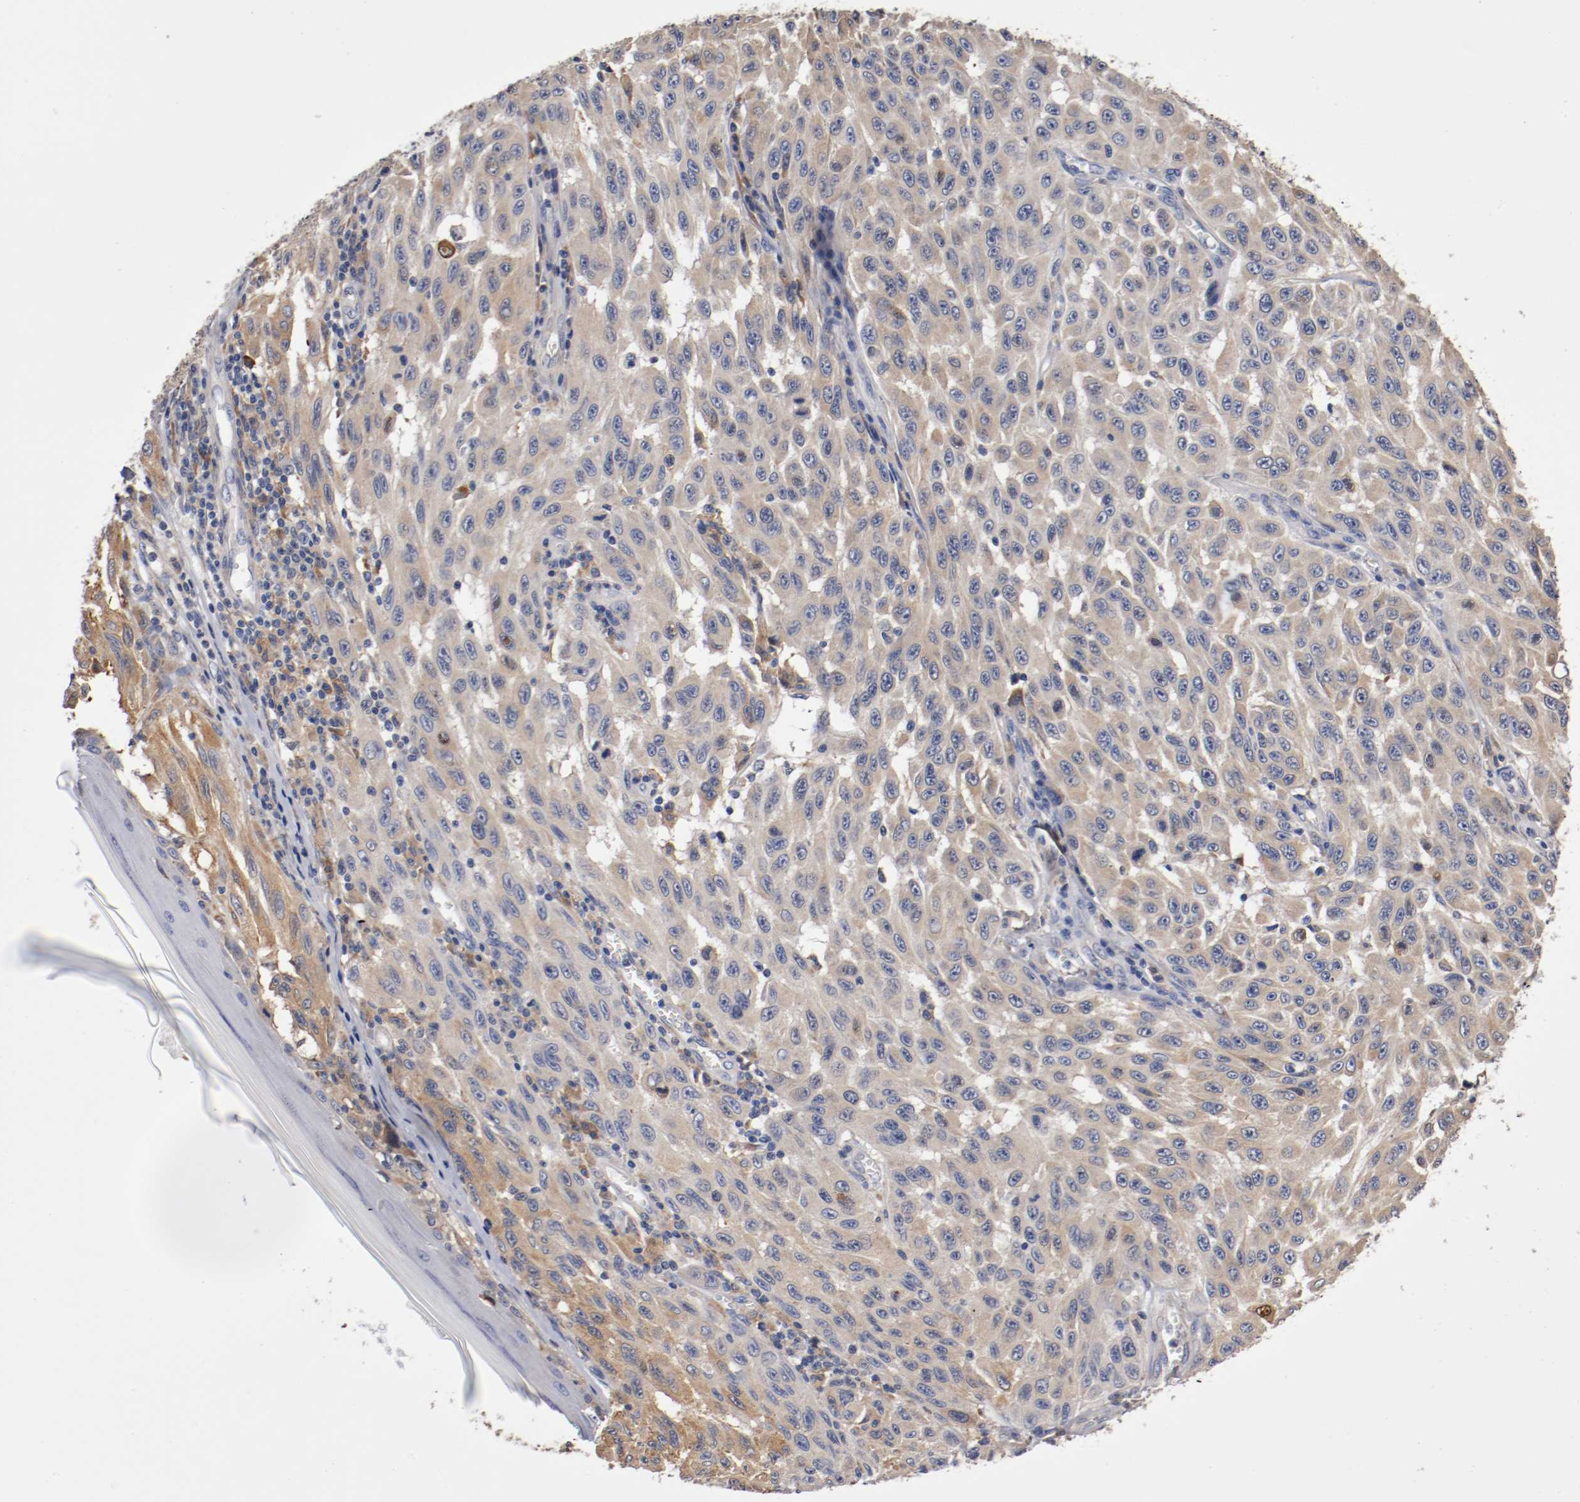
{"staining": {"intensity": "weak", "quantity": ">75%", "location": "cytoplasmic/membranous"}, "tissue": "melanoma", "cell_type": "Tumor cells", "image_type": "cancer", "snomed": [{"axis": "morphology", "description": "Malignant melanoma, NOS"}, {"axis": "topography", "description": "Skin"}], "caption": "A photomicrograph of malignant melanoma stained for a protein demonstrates weak cytoplasmic/membranous brown staining in tumor cells. (Stains: DAB (3,3'-diaminobenzidine) in brown, nuclei in blue, Microscopy: brightfield microscopy at high magnification).", "gene": "TNFSF13", "patient": {"sex": "male", "age": 30}}